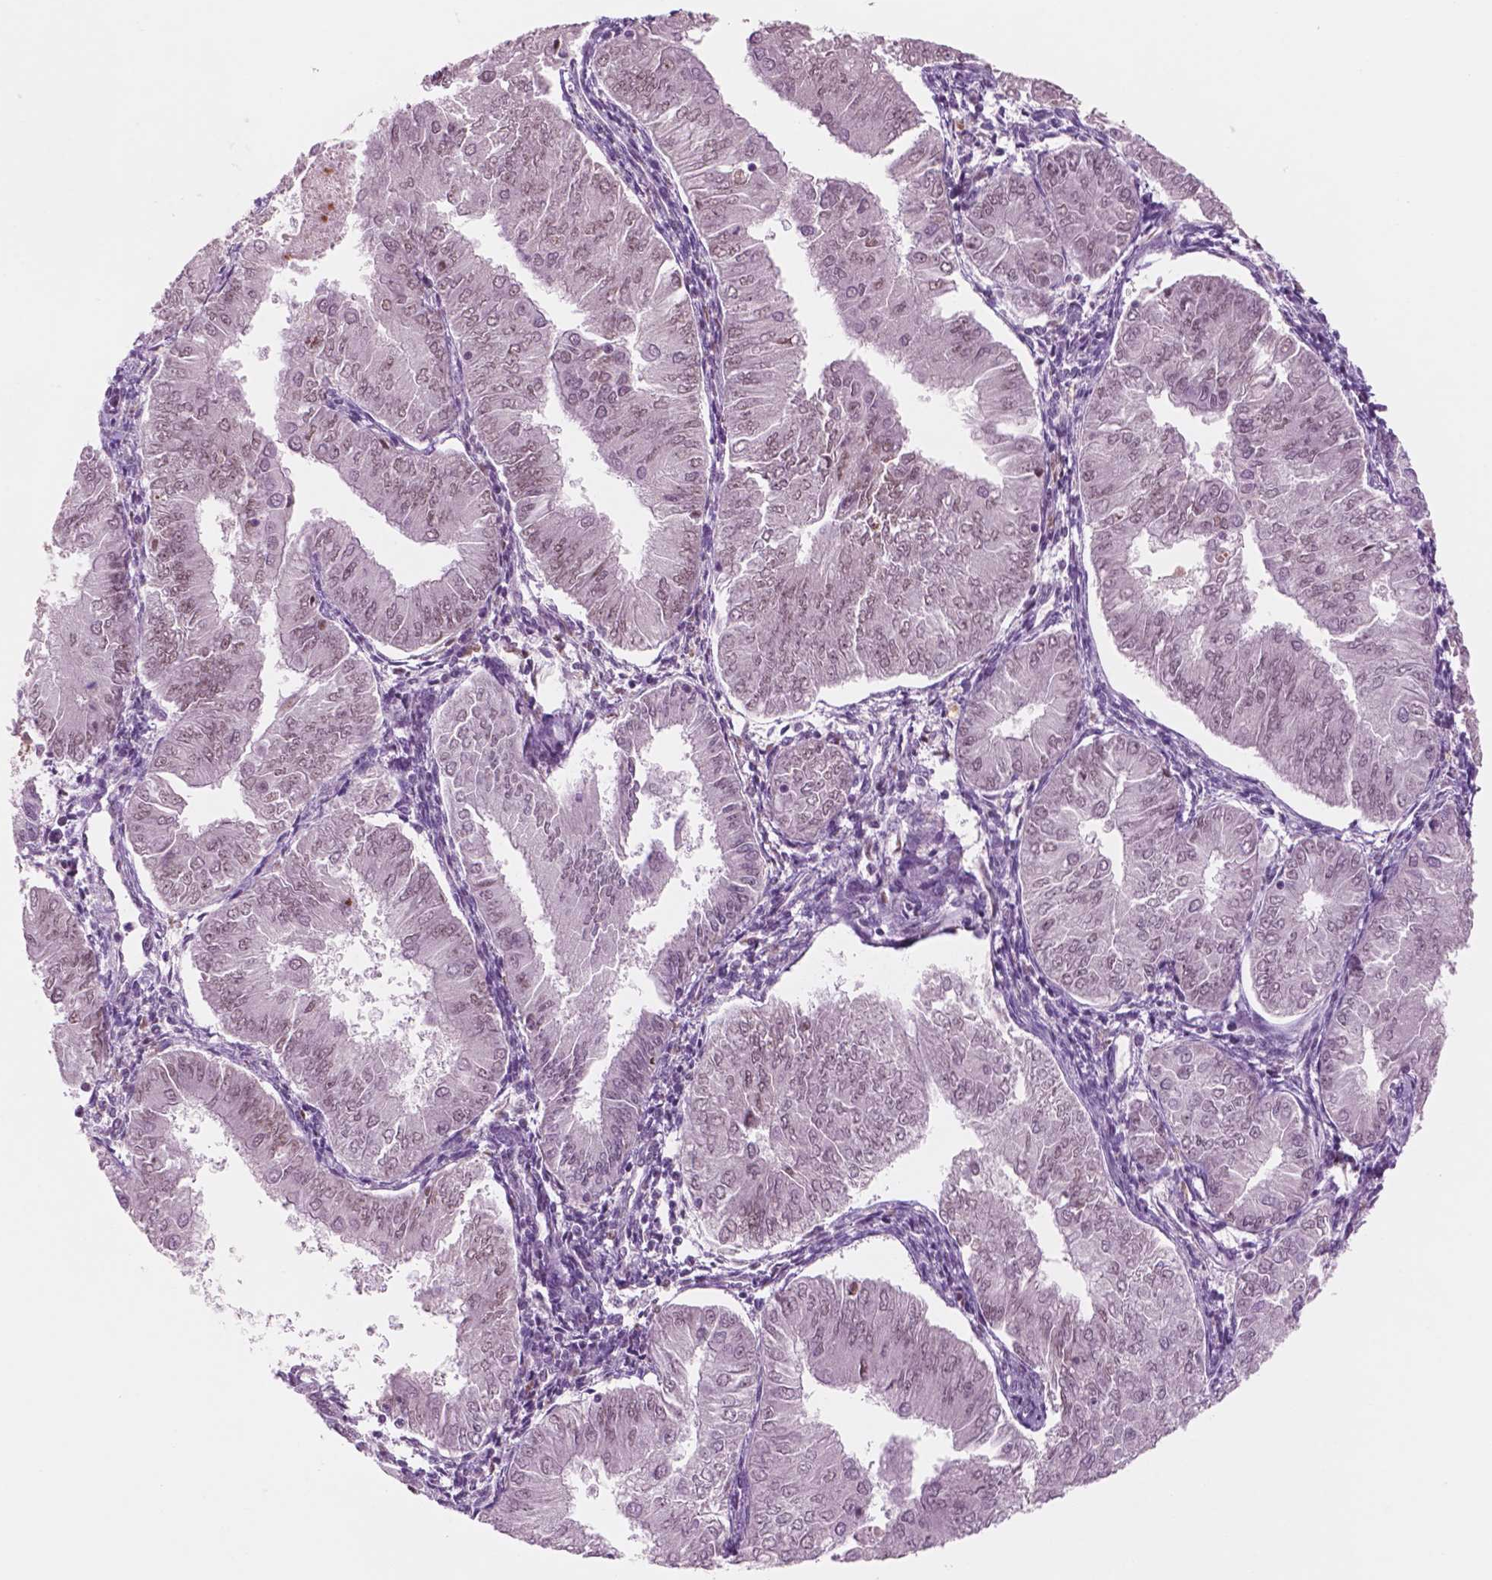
{"staining": {"intensity": "weak", "quantity": "25%-75%", "location": "nuclear"}, "tissue": "endometrial cancer", "cell_type": "Tumor cells", "image_type": "cancer", "snomed": [{"axis": "morphology", "description": "Adenocarcinoma, NOS"}, {"axis": "topography", "description": "Endometrium"}], "caption": "Tumor cells show low levels of weak nuclear positivity in approximately 25%-75% of cells in human adenocarcinoma (endometrial).", "gene": "CTR9", "patient": {"sex": "female", "age": 53}}